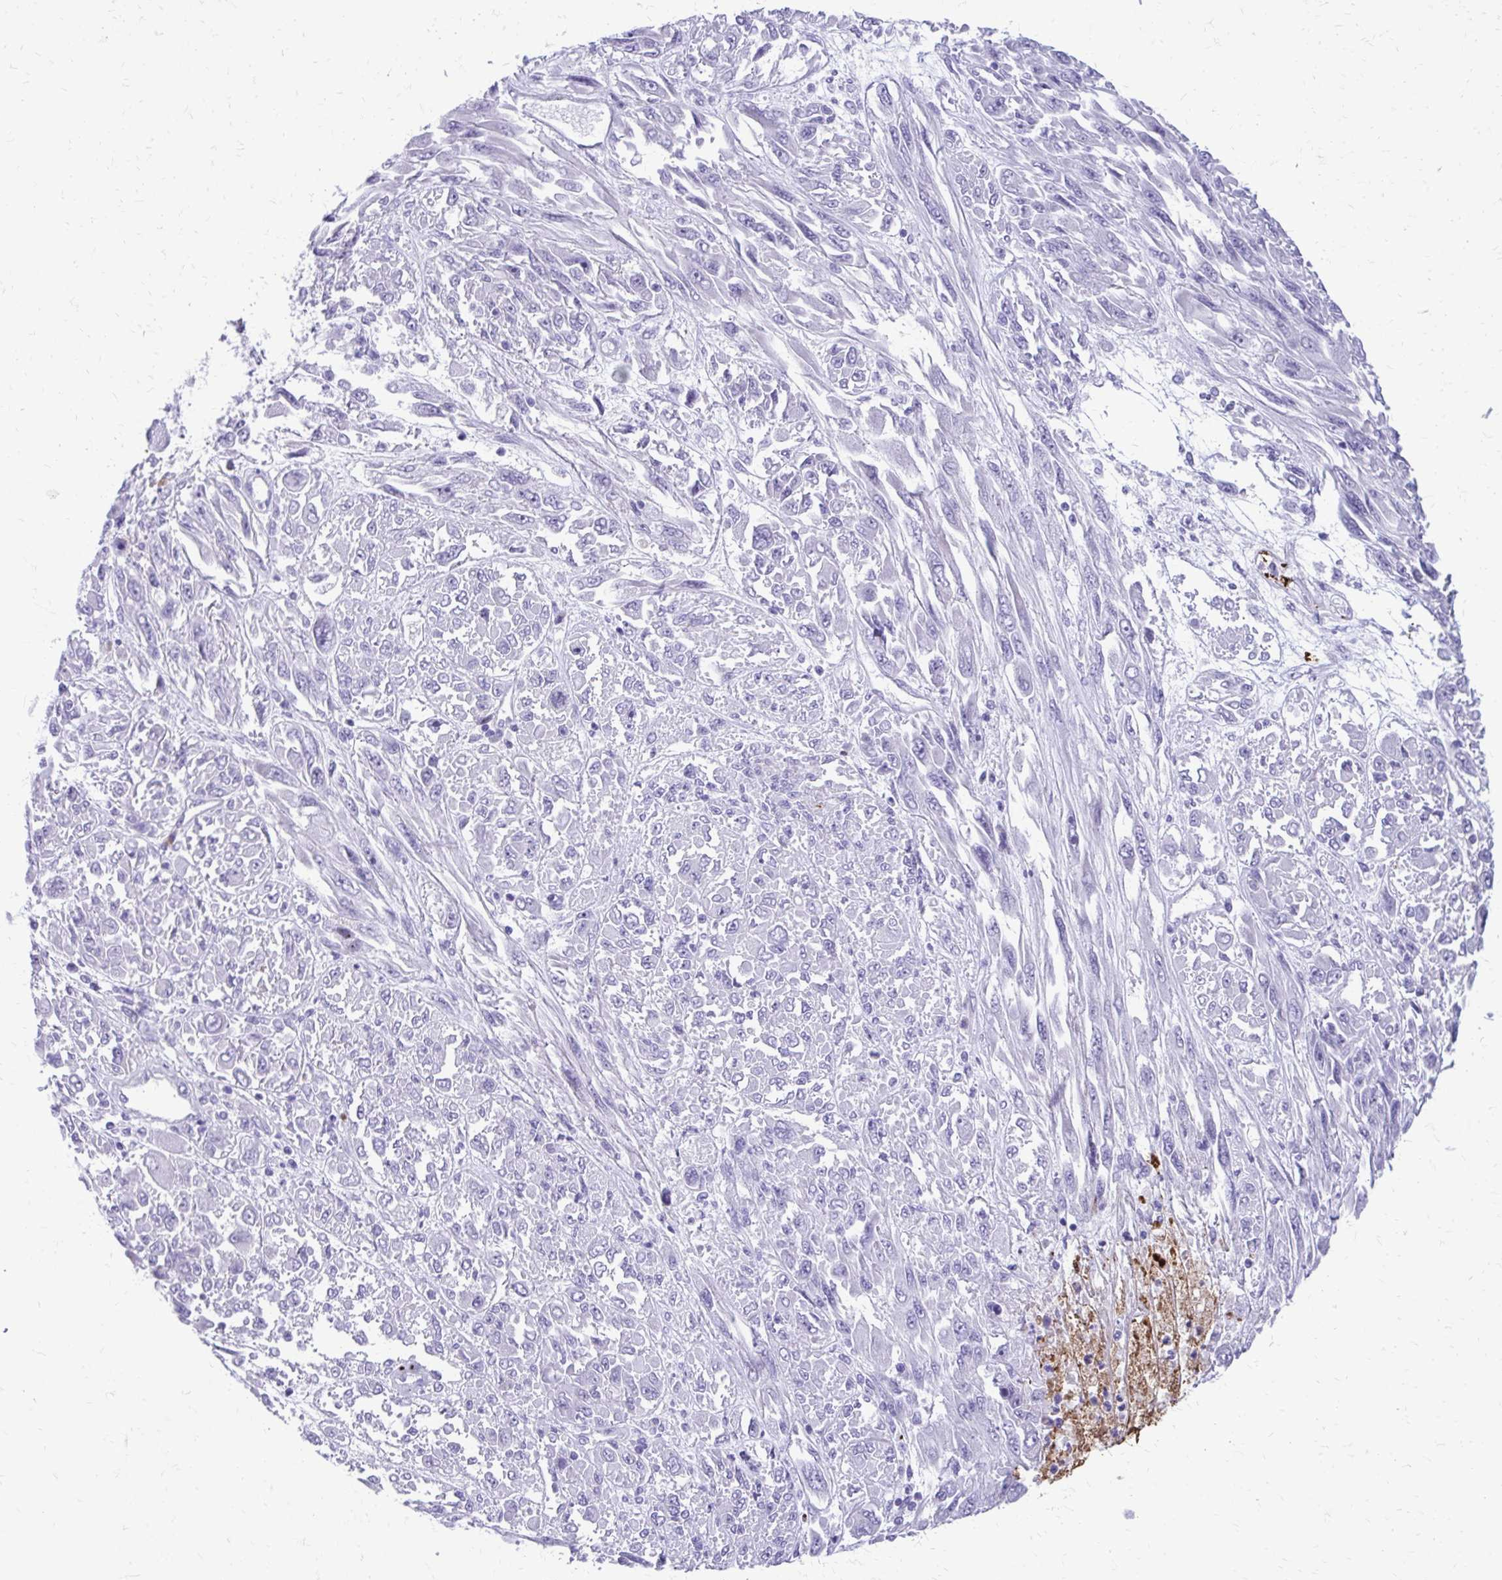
{"staining": {"intensity": "negative", "quantity": "none", "location": "none"}, "tissue": "melanoma", "cell_type": "Tumor cells", "image_type": "cancer", "snomed": [{"axis": "morphology", "description": "Malignant melanoma, NOS"}, {"axis": "topography", "description": "Skin"}], "caption": "This is an immunohistochemistry (IHC) image of malignant melanoma. There is no positivity in tumor cells.", "gene": "SATL1", "patient": {"sex": "female", "age": 91}}